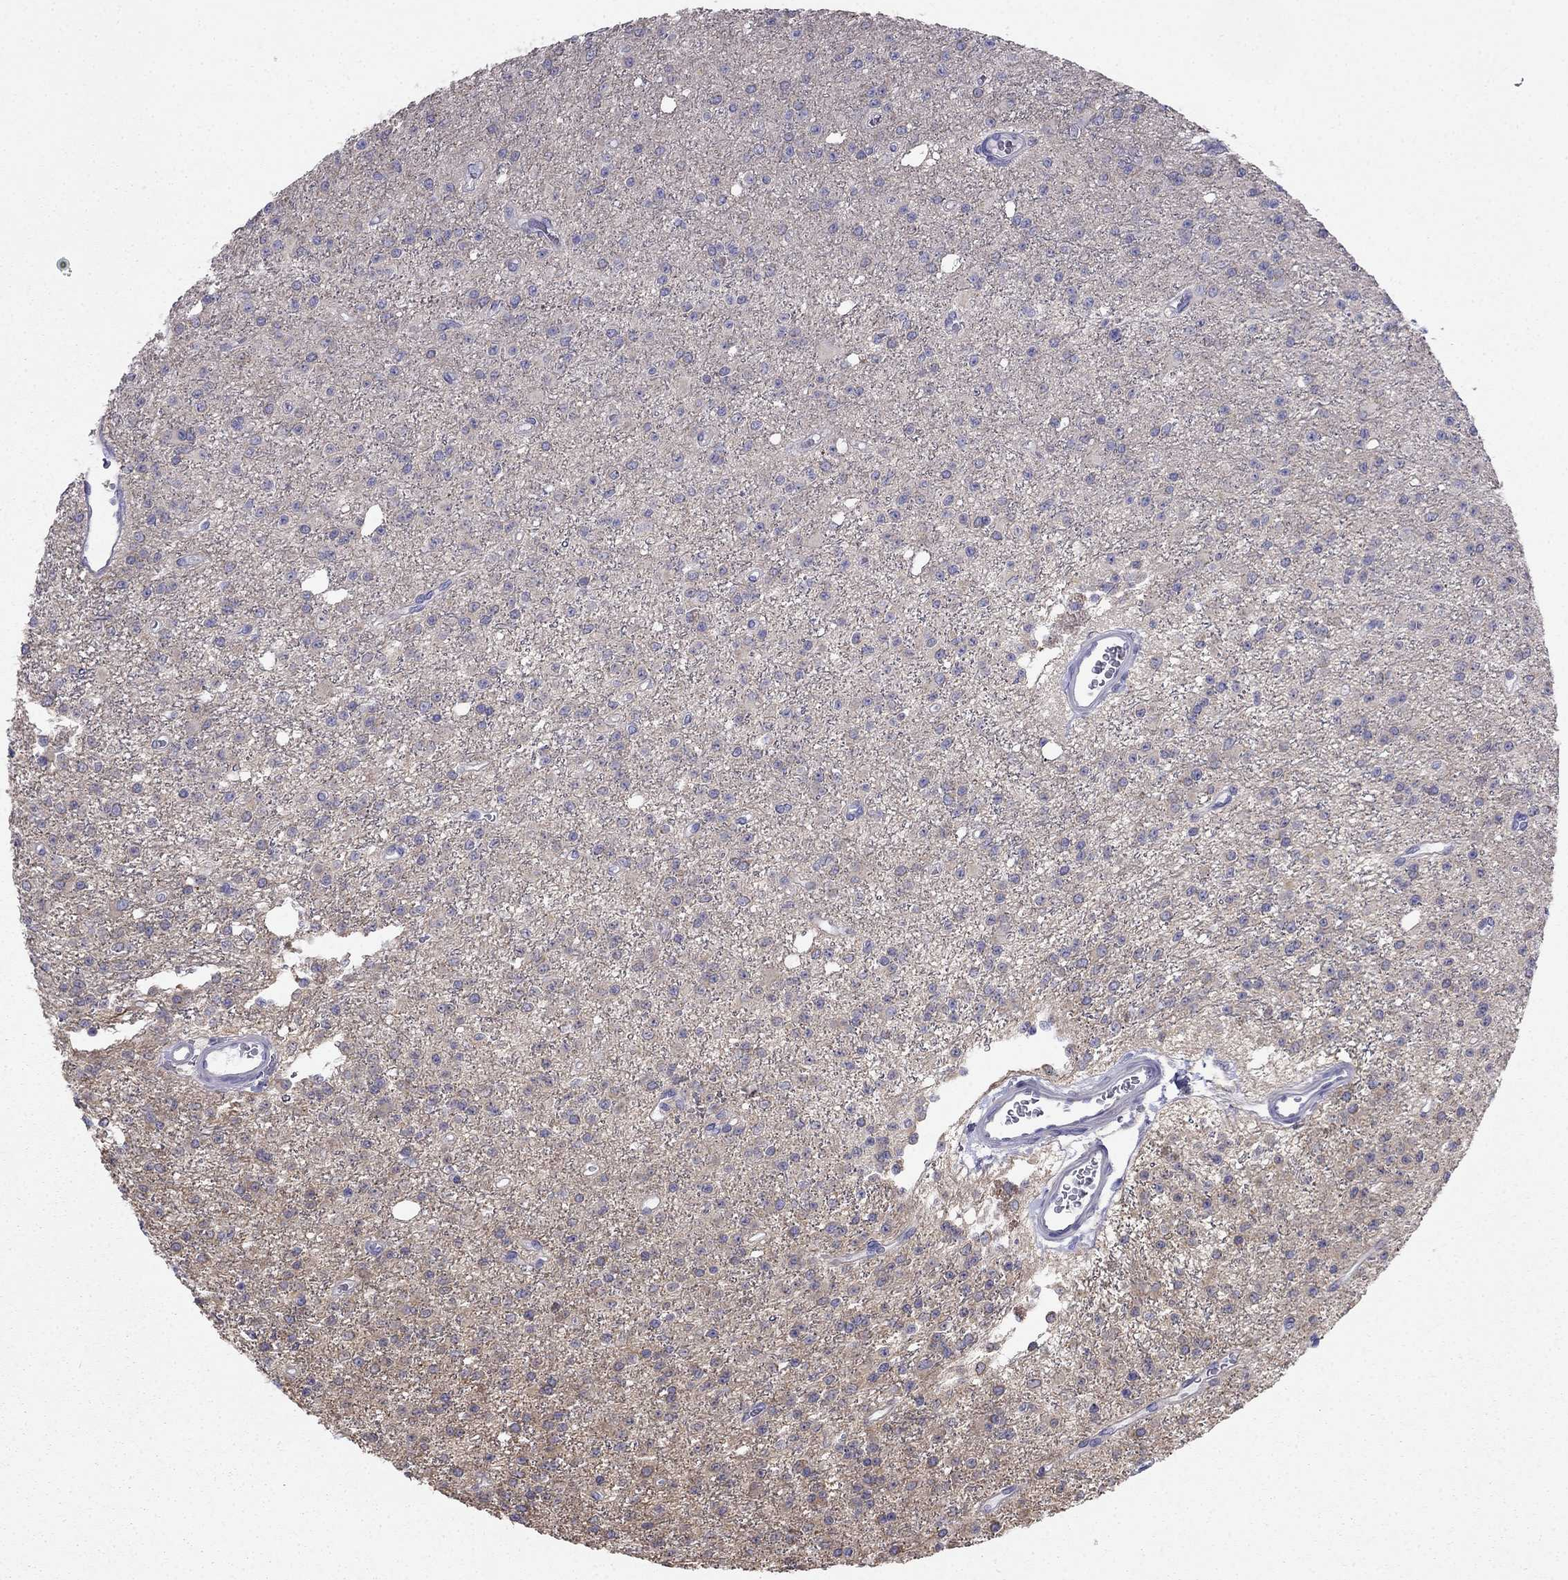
{"staining": {"intensity": "negative", "quantity": "none", "location": "none"}, "tissue": "glioma", "cell_type": "Tumor cells", "image_type": "cancer", "snomed": [{"axis": "morphology", "description": "Glioma, malignant, Low grade"}, {"axis": "topography", "description": "Brain"}], "caption": "Glioma was stained to show a protein in brown. There is no significant expression in tumor cells. Brightfield microscopy of immunohistochemistry (IHC) stained with DAB (3,3'-diaminobenzidine) (brown) and hematoxylin (blue), captured at high magnification.", "gene": "LONRF2", "patient": {"sex": "female", "age": 45}}